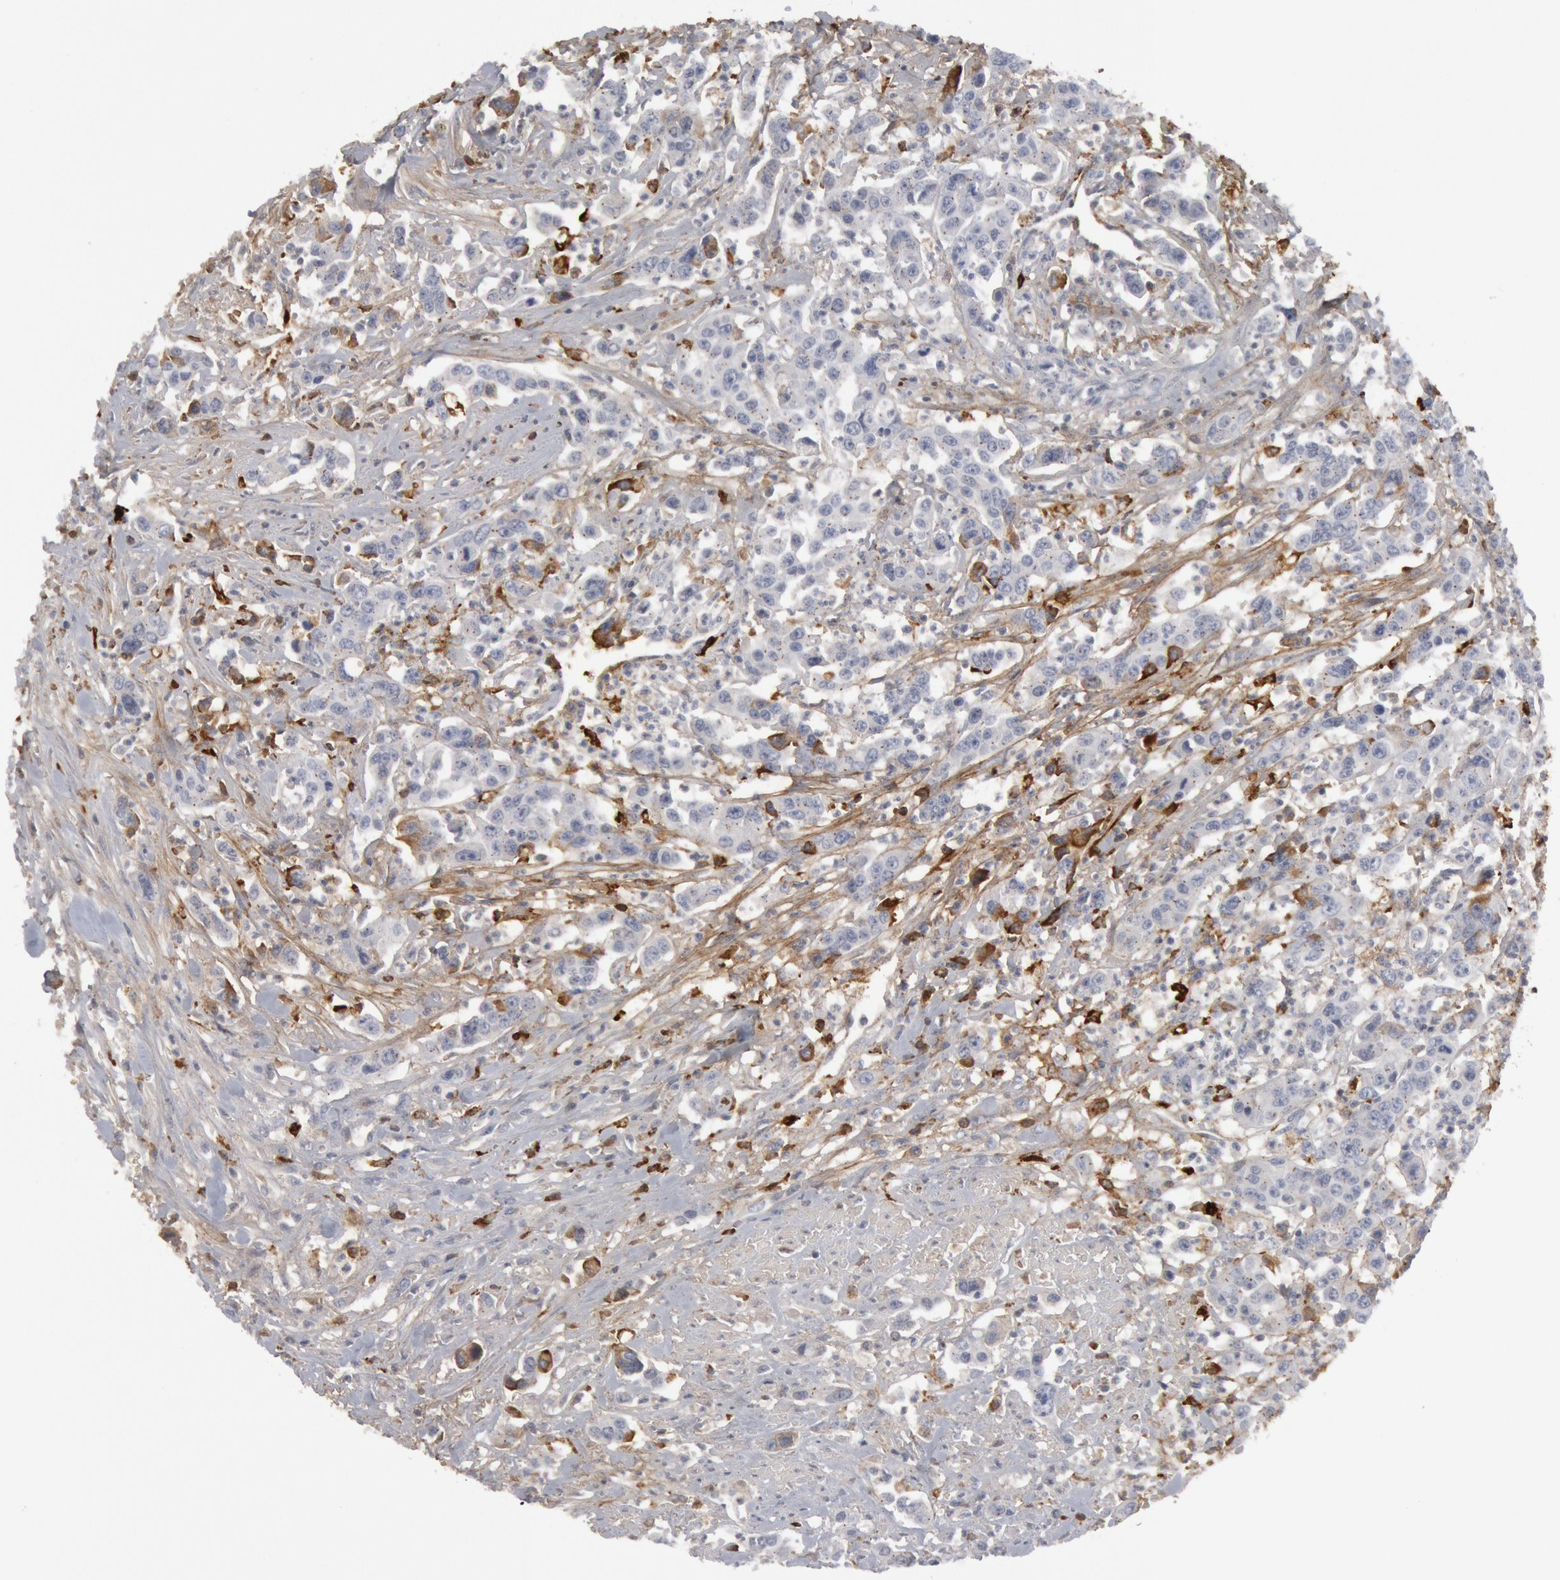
{"staining": {"intensity": "negative", "quantity": "none", "location": "none"}, "tissue": "urothelial cancer", "cell_type": "Tumor cells", "image_type": "cancer", "snomed": [{"axis": "morphology", "description": "Urothelial carcinoma, High grade"}, {"axis": "topography", "description": "Urinary bladder"}], "caption": "Immunohistochemical staining of human urothelial cancer reveals no significant positivity in tumor cells. (Stains: DAB (3,3'-diaminobenzidine) IHC with hematoxylin counter stain, Microscopy: brightfield microscopy at high magnification).", "gene": "C1QC", "patient": {"sex": "male", "age": 86}}